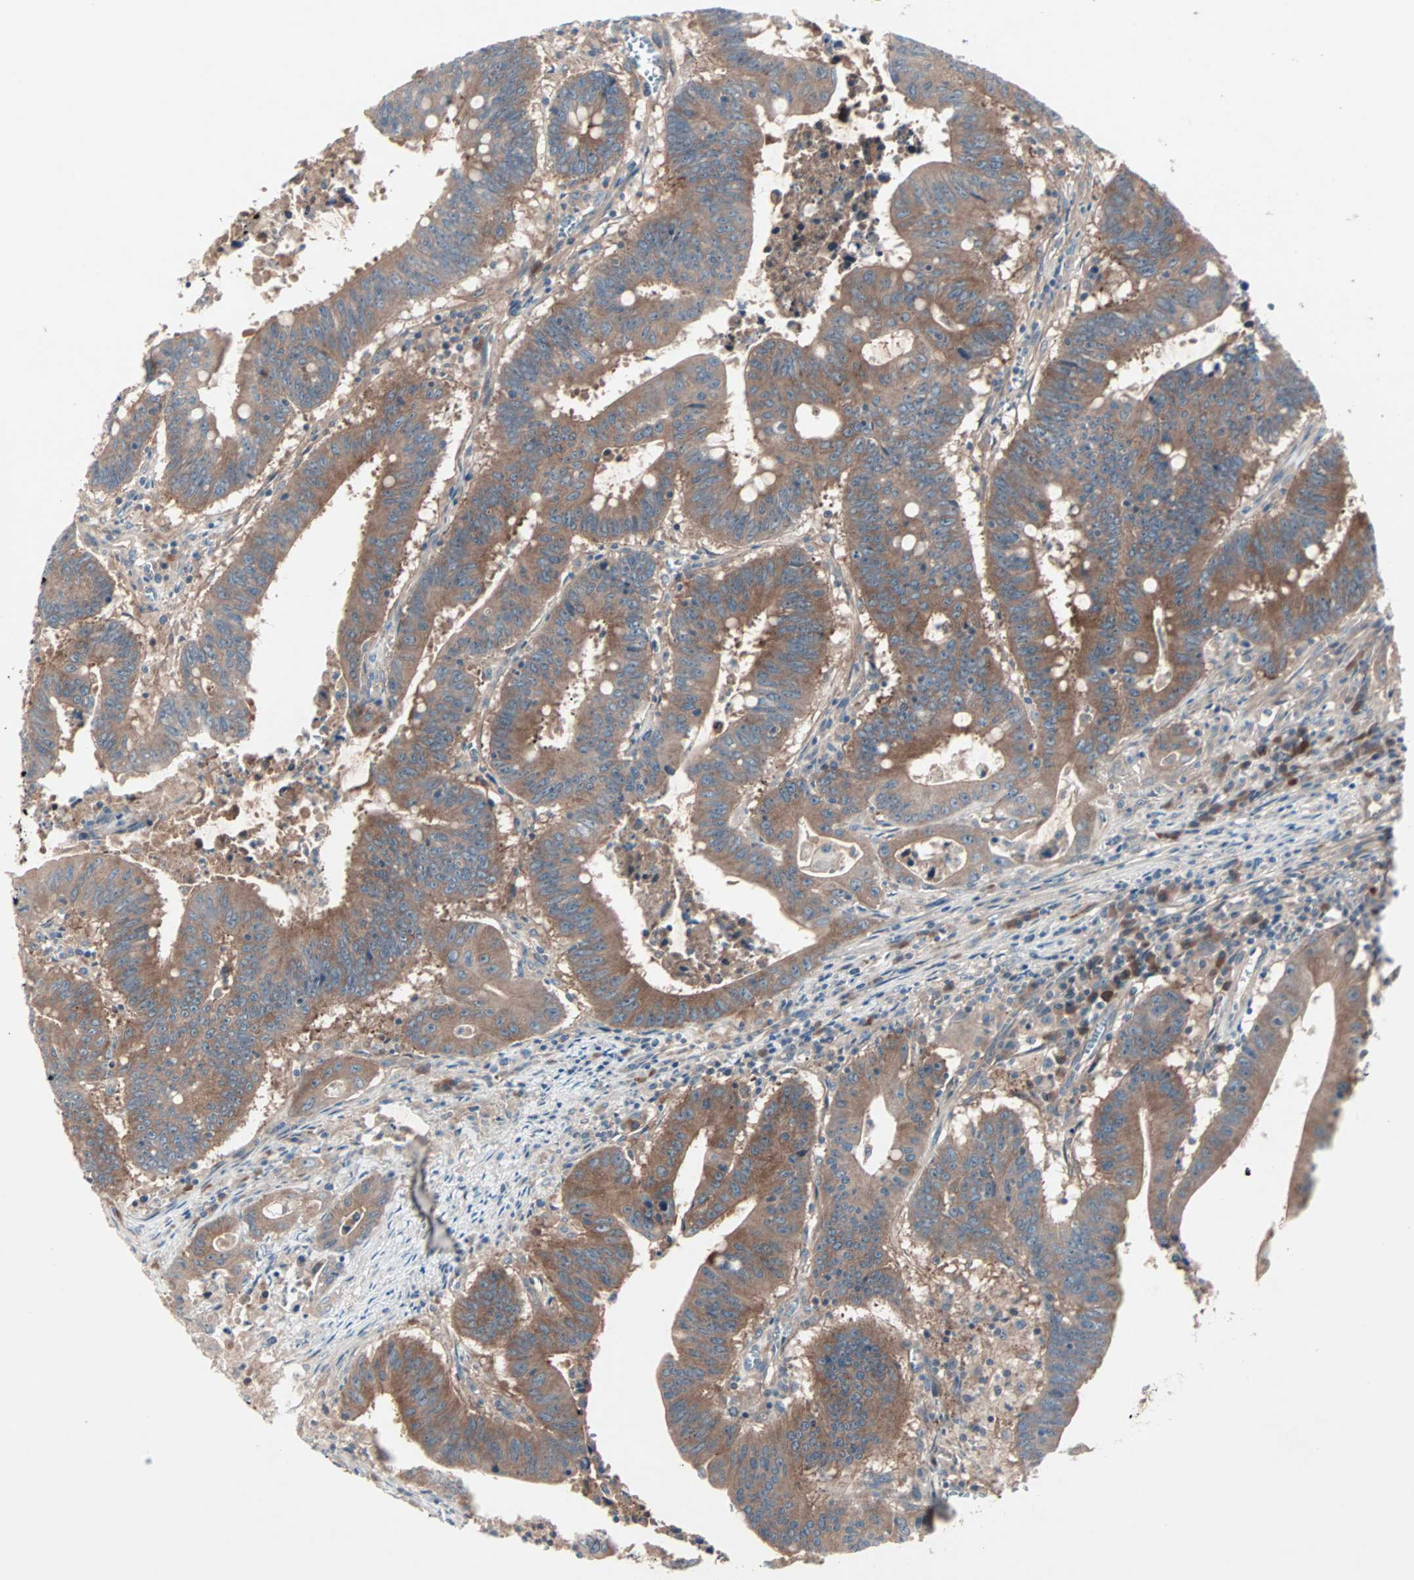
{"staining": {"intensity": "strong", "quantity": ">75%", "location": "cytoplasmic/membranous"}, "tissue": "colorectal cancer", "cell_type": "Tumor cells", "image_type": "cancer", "snomed": [{"axis": "morphology", "description": "Adenocarcinoma, NOS"}, {"axis": "topography", "description": "Colon"}], "caption": "Colorectal adenocarcinoma stained with IHC reveals strong cytoplasmic/membranous staining in approximately >75% of tumor cells.", "gene": "CAD", "patient": {"sex": "male", "age": 45}}